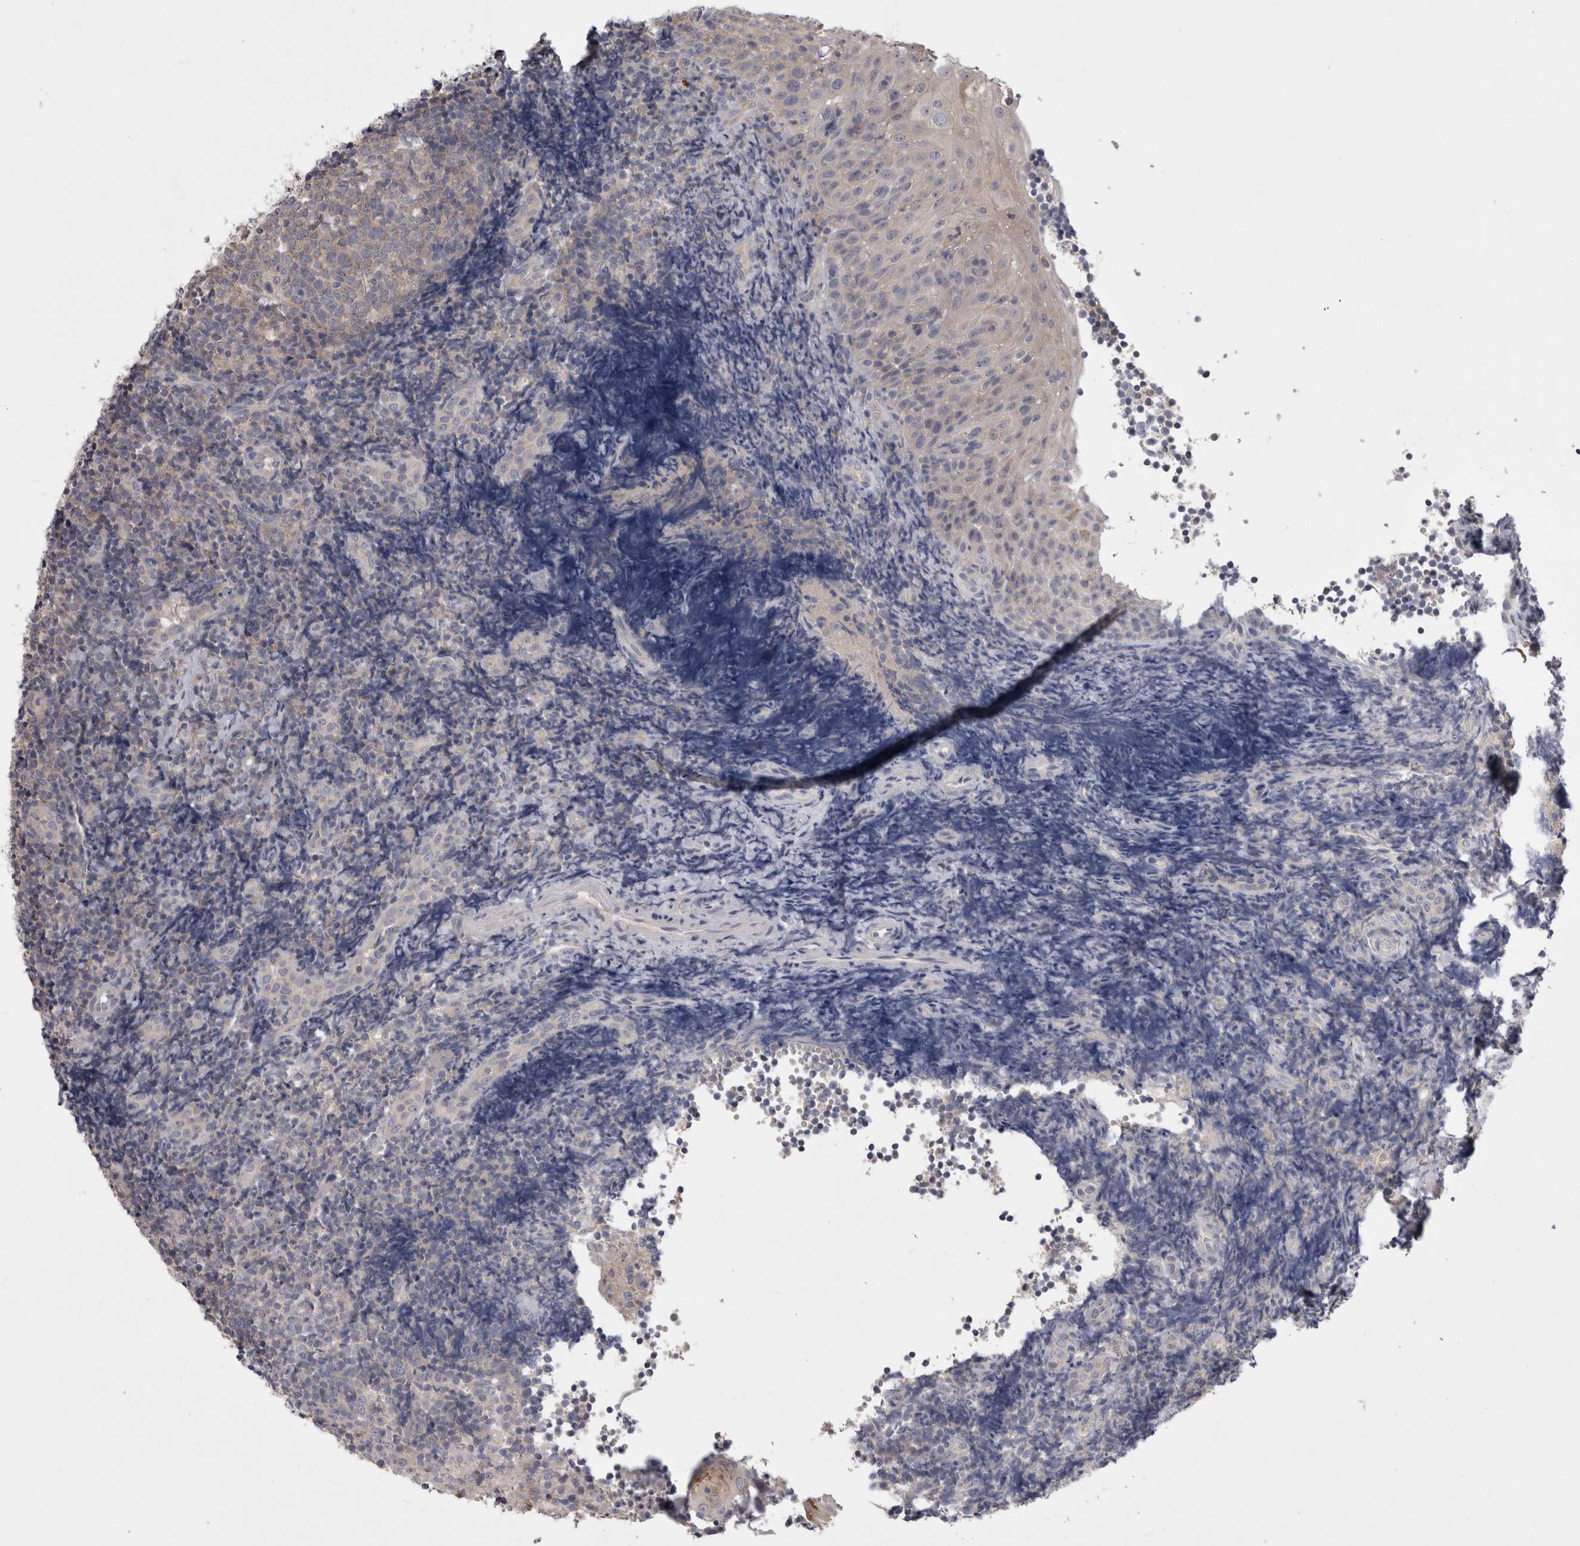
{"staining": {"intensity": "negative", "quantity": "none", "location": "none"}, "tissue": "tonsil", "cell_type": "Germinal center cells", "image_type": "normal", "snomed": [{"axis": "morphology", "description": "Normal tissue, NOS"}, {"axis": "topography", "description": "Tonsil"}], "caption": "High power microscopy micrograph of an IHC image of normal tonsil, revealing no significant positivity in germinal center cells.", "gene": "LRRC40", "patient": {"sex": "female", "age": 40}}